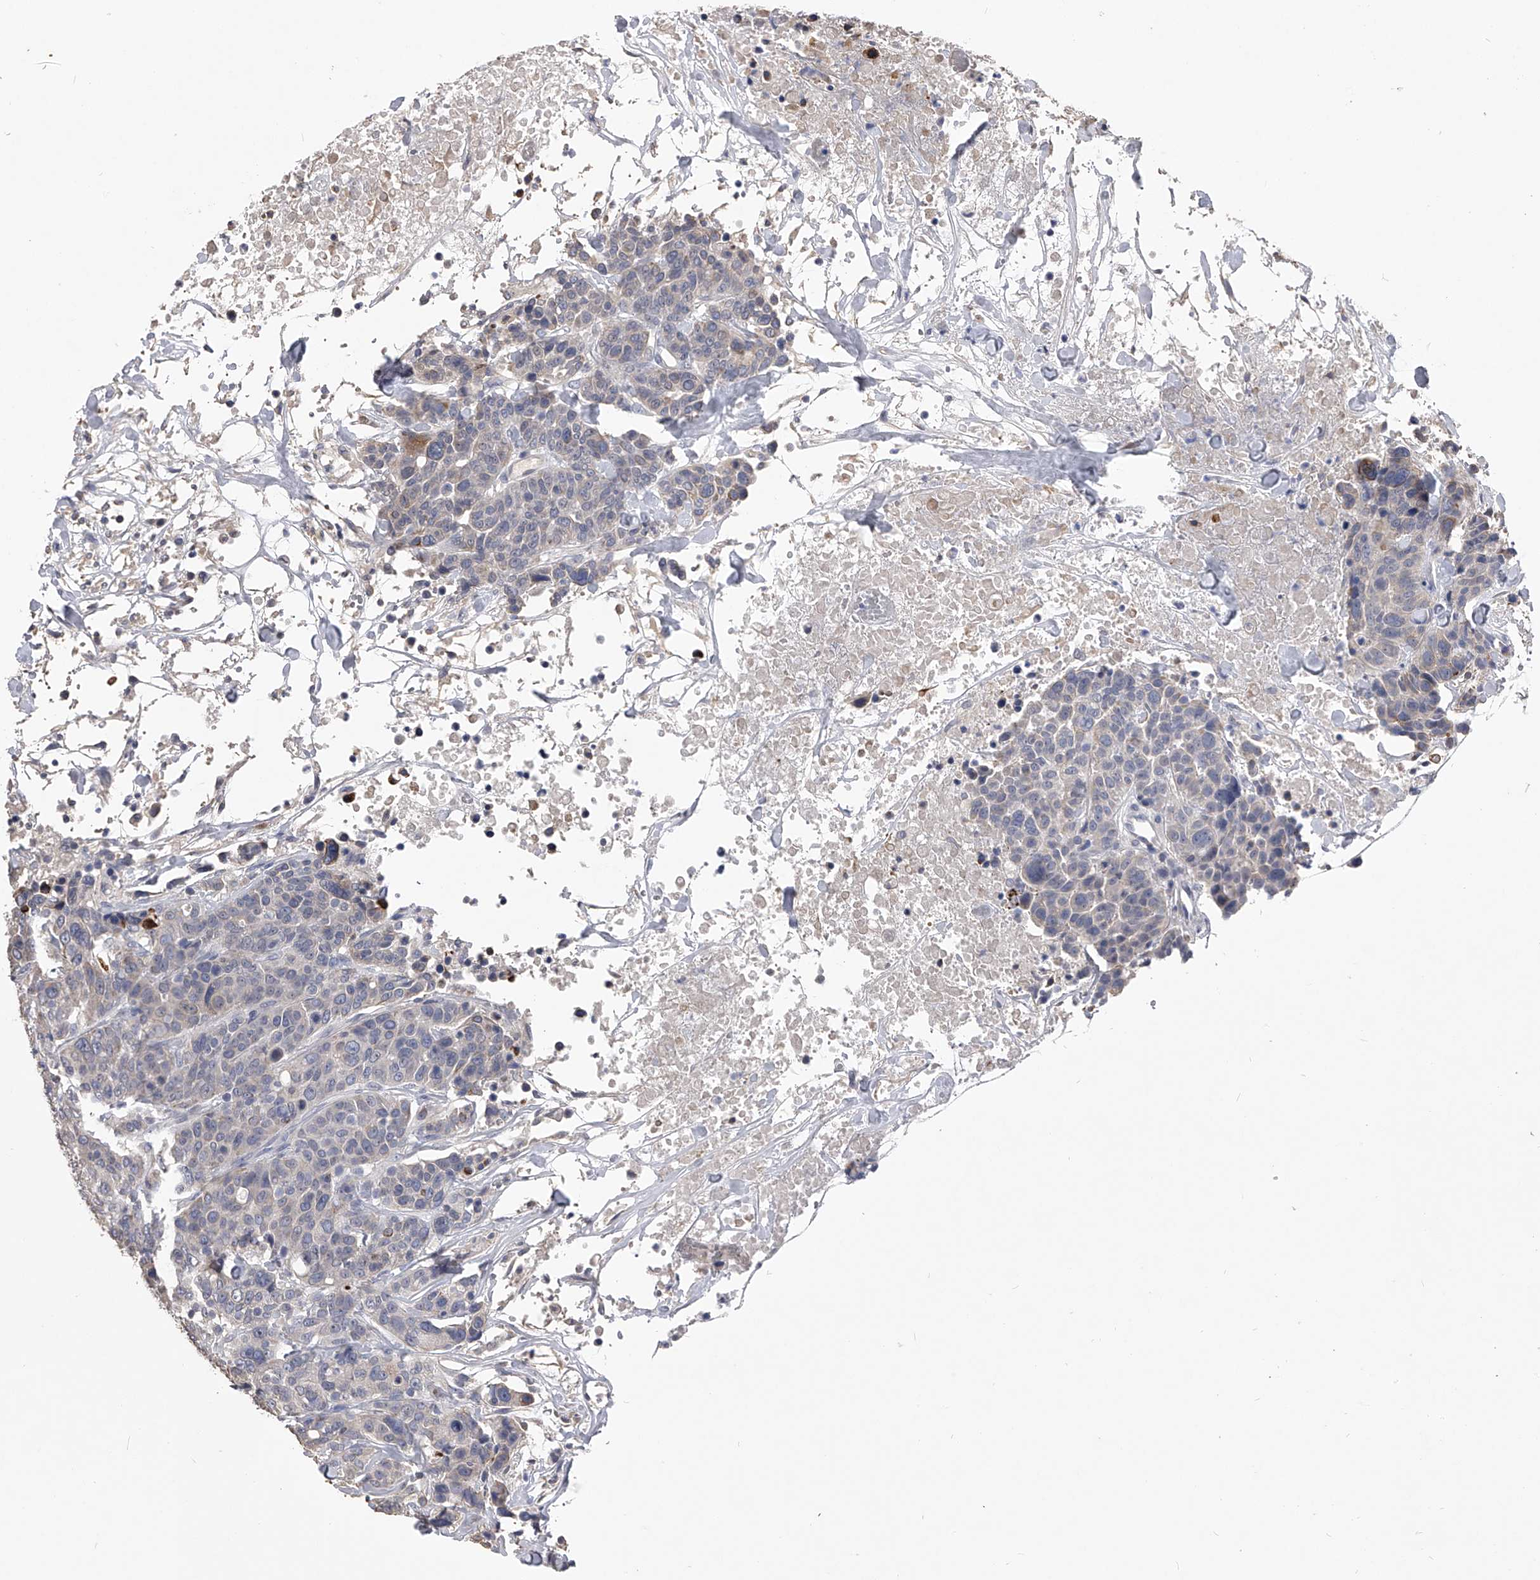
{"staining": {"intensity": "weak", "quantity": "<25%", "location": "cytoplasmic/membranous"}, "tissue": "breast cancer", "cell_type": "Tumor cells", "image_type": "cancer", "snomed": [{"axis": "morphology", "description": "Duct carcinoma"}, {"axis": "topography", "description": "Breast"}], "caption": "This is an IHC image of breast cancer. There is no staining in tumor cells.", "gene": "MDN1", "patient": {"sex": "female", "age": 37}}